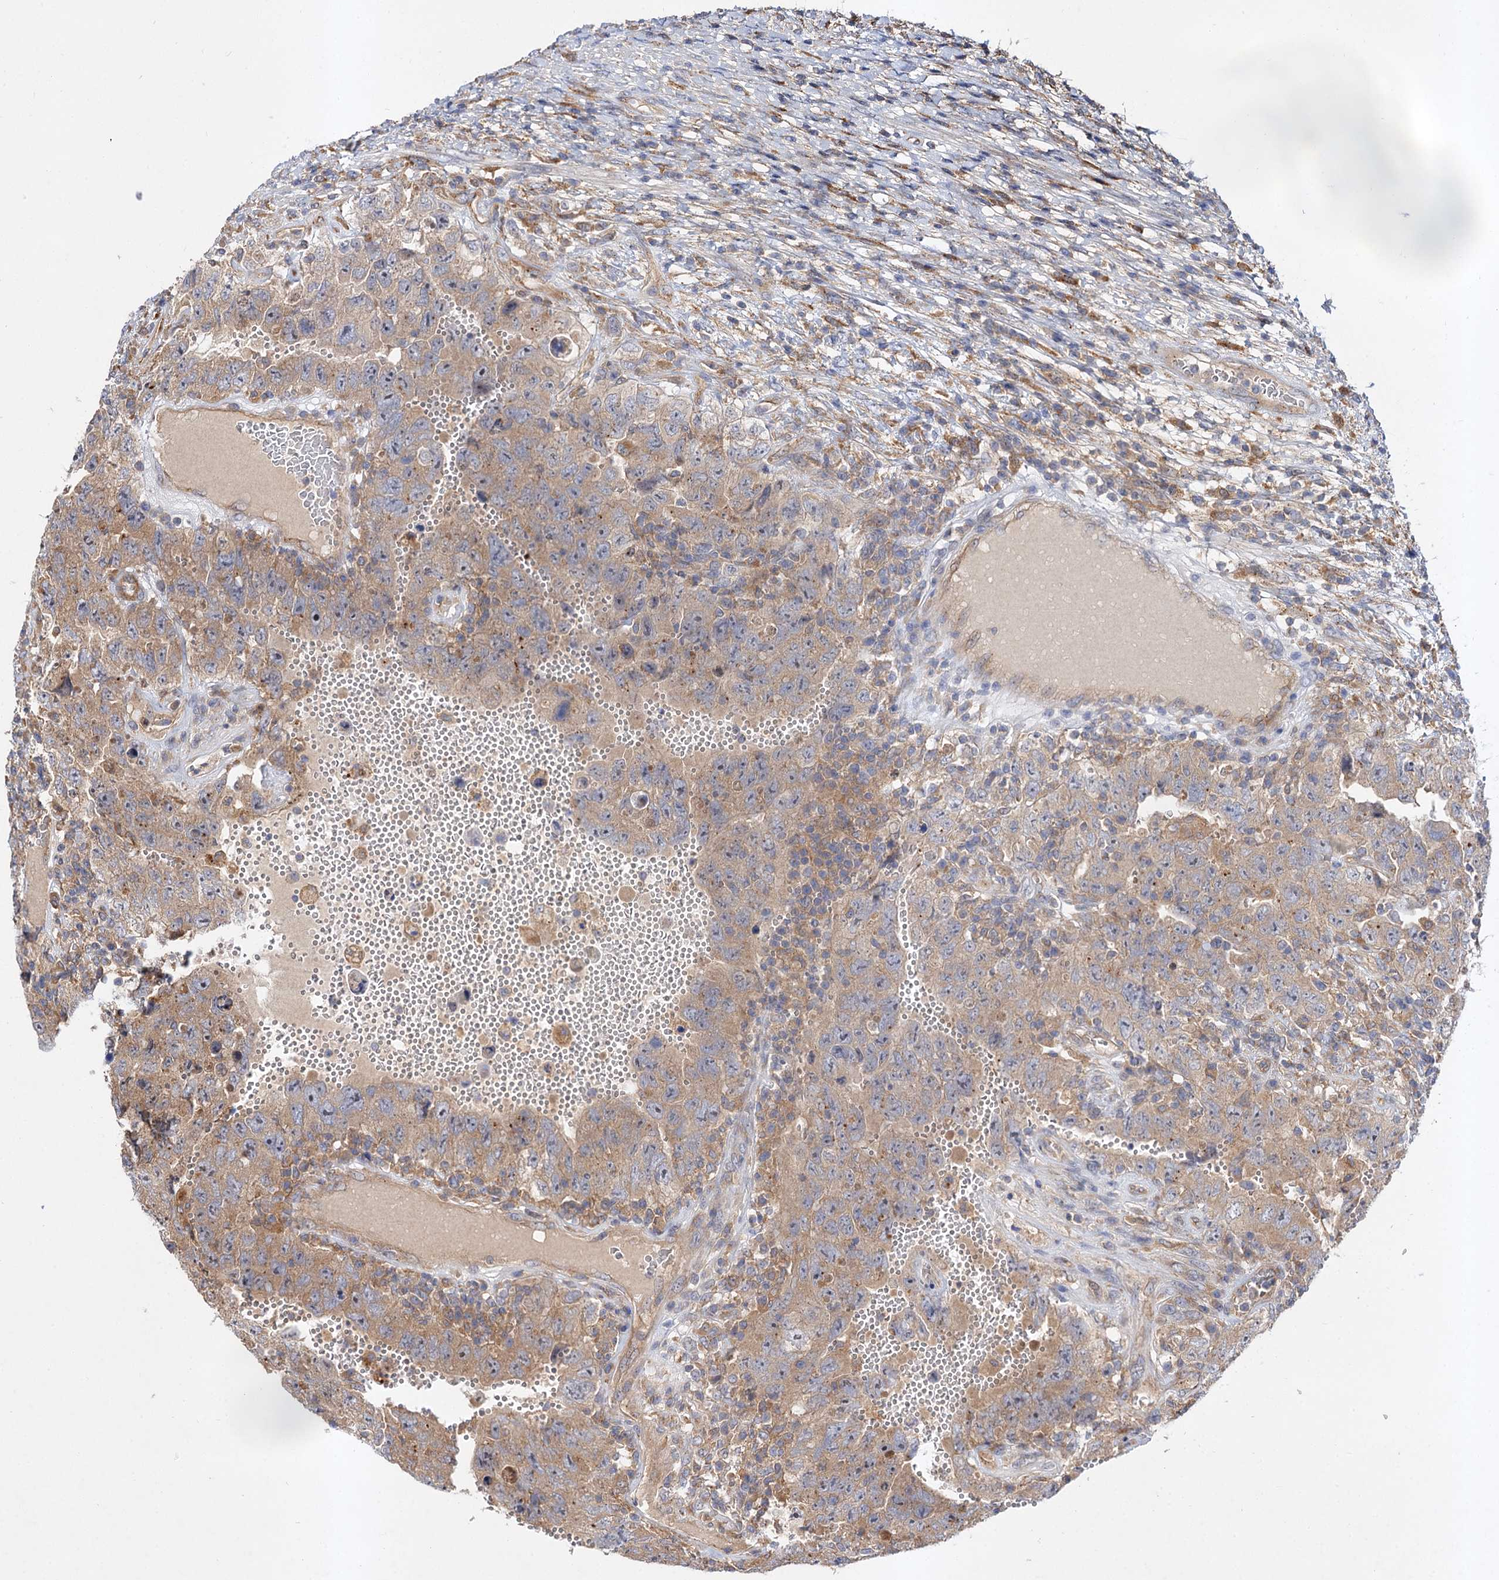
{"staining": {"intensity": "weak", "quantity": "<25%", "location": "cytoplasmic/membranous"}, "tissue": "testis cancer", "cell_type": "Tumor cells", "image_type": "cancer", "snomed": [{"axis": "morphology", "description": "Carcinoma, Embryonal, NOS"}, {"axis": "topography", "description": "Testis"}], "caption": "Photomicrograph shows no significant protein staining in tumor cells of testis cancer (embryonal carcinoma). (Immunohistochemistry (ihc), brightfield microscopy, high magnification).", "gene": "PATL1", "patient": {"sex": "male", "age": 26}}